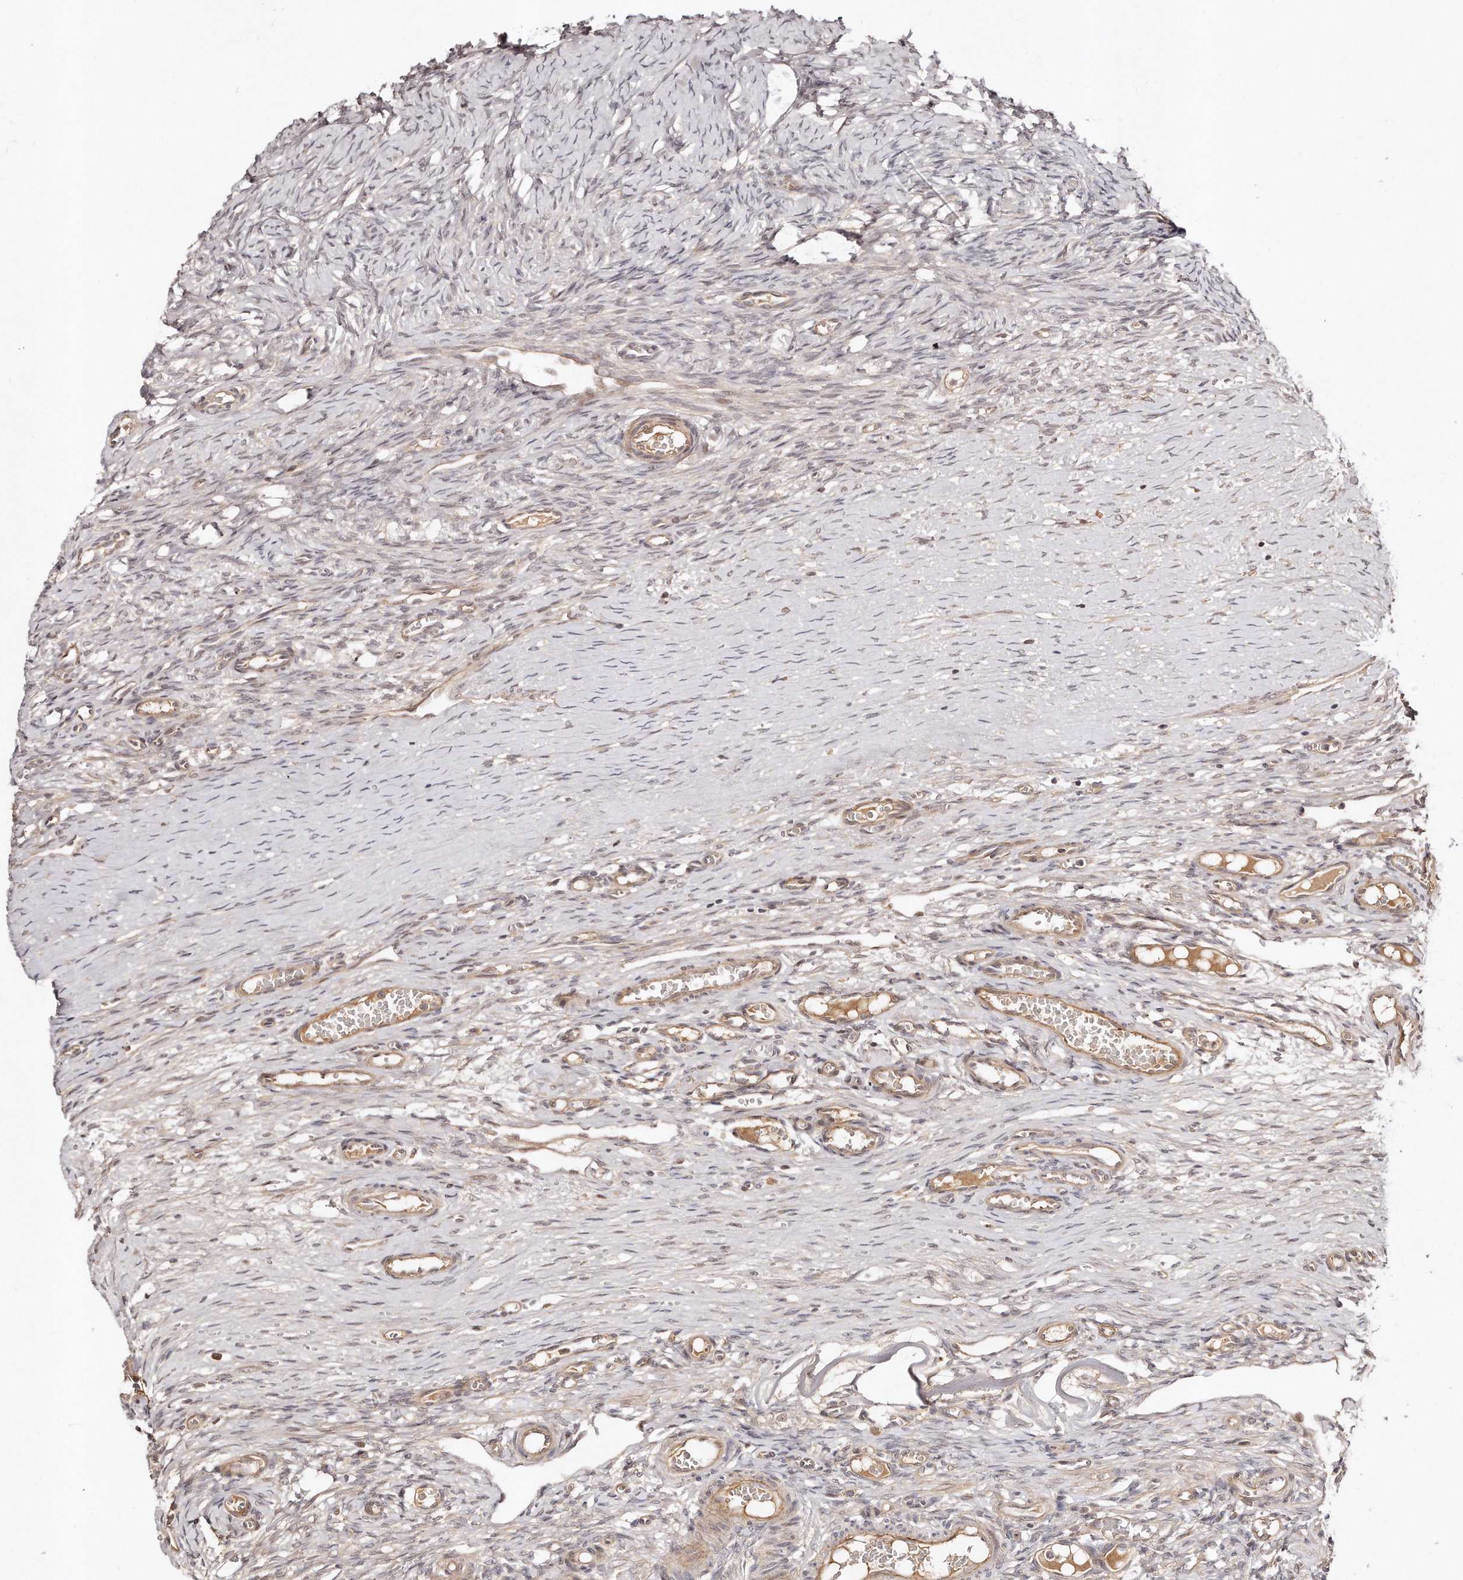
{"staining": {"intensity": "negative", "quantity": "none", "location": "none"}, "tissue": "ovary", "cell_type": "Ovarian stroma cells", "image_type": "normal", "snomed": [{"axis": "morphology", "description": "Adenocarcinoma, NOS"}, {"axis": "topography", "description": "Endometrium"}], "caption": "Image shows no protein expression in ovarian stroma cells of normal ovary.", "gene": "SOX4", "patient": {"sex": "female", "age": 32}}